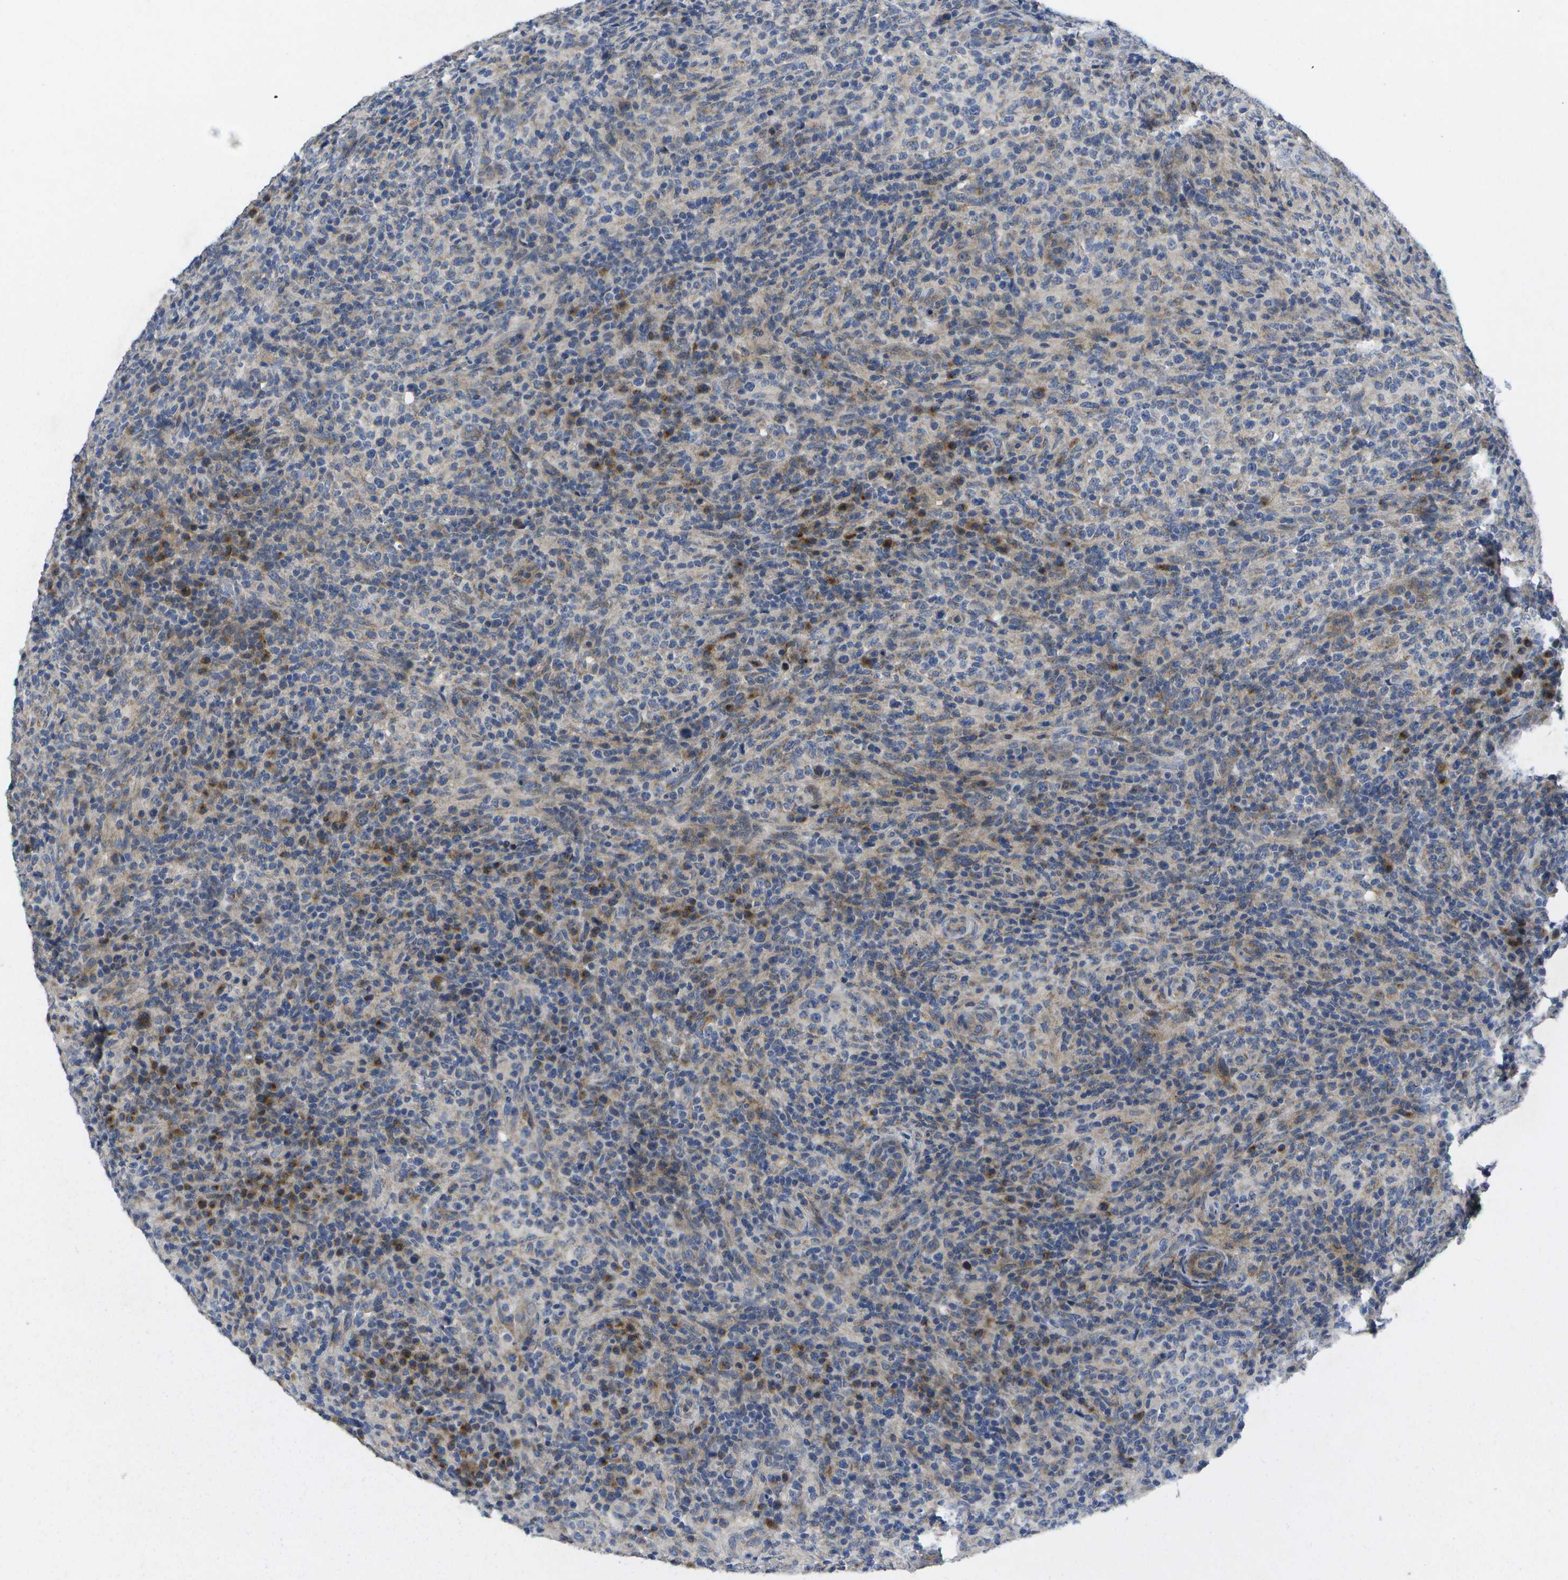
{"staining": {"intensity": "moderate", "quantity": "25%-75%", "location": "cytoplasmic/membranous"}, "tissue": "lymphoma", "cell_type": "Tumor cells", "image_type": "cancer", "snomed": [{"axis": "morphology", "description": "Malignant lymphoma, non-Hodgkin's type, High grade"}, {"axis": "topography", "description": "Lymph node"}], "caption": "Human lymphoma stained with a protein marker demonstrates moderate staining in tumor cells.", "gene": "KDELR1", "patient": {"sex": "female", "age": 76}}